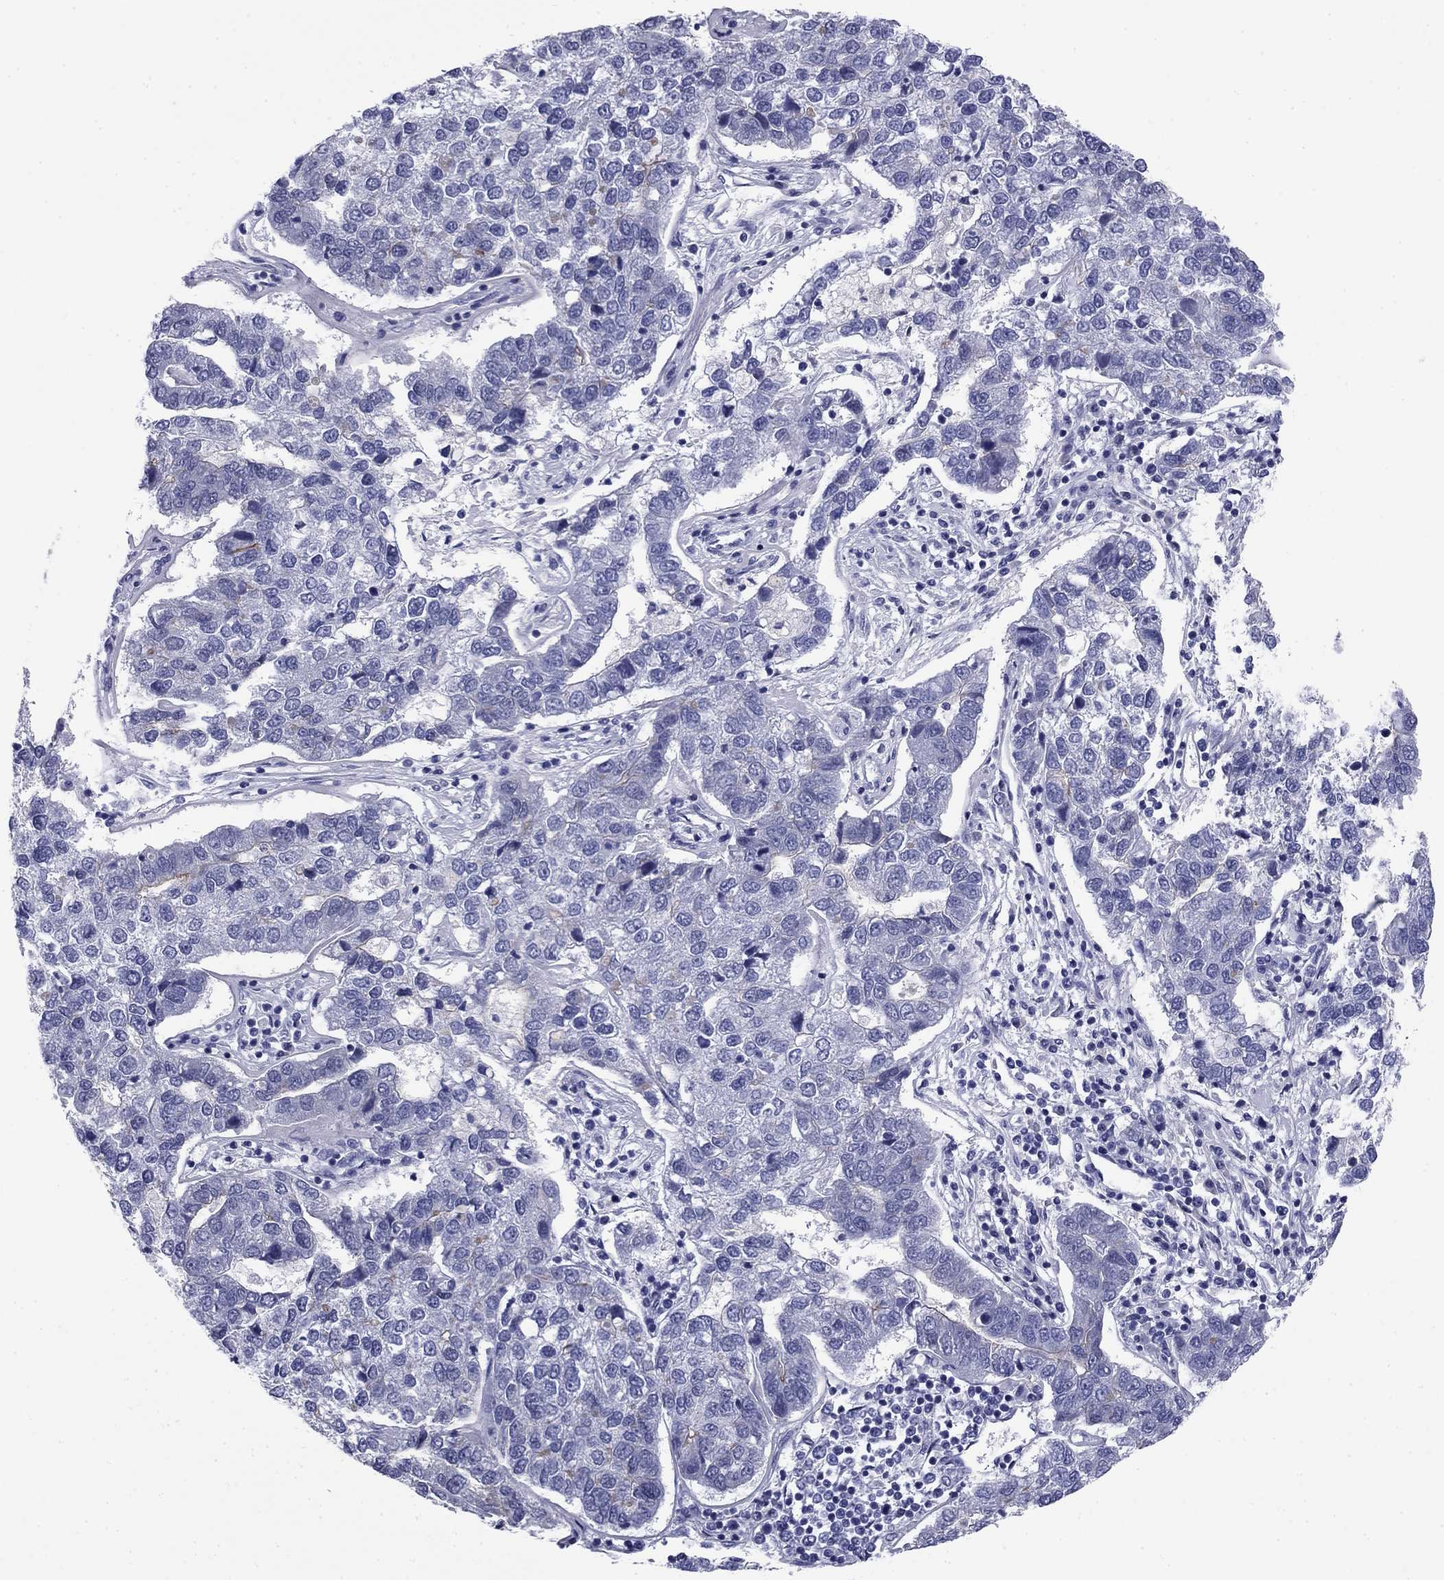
{"staining": {"intensity": "negative", "quantity": "none", "location": "none"}, "tissue": "pancreatic cancer", "cell_type": "Tumor cells", "image_type": "cancer", "snomed": [{"axis": "morphology", "description": "Adenocarcinoma, NOS"}, {"axis": "topography", "description": "Pancreas"}], "caption": "Immunohistochemistry micrograph of neoplastic tissue: pancreatic adenocarcinoma stained with DAB (3,3'-diaminobenzidine) demonstrates no significant protein positivity in tumor cells.", "gene": "ABCC2", "patient": {"sex": "female", "age": 61}}